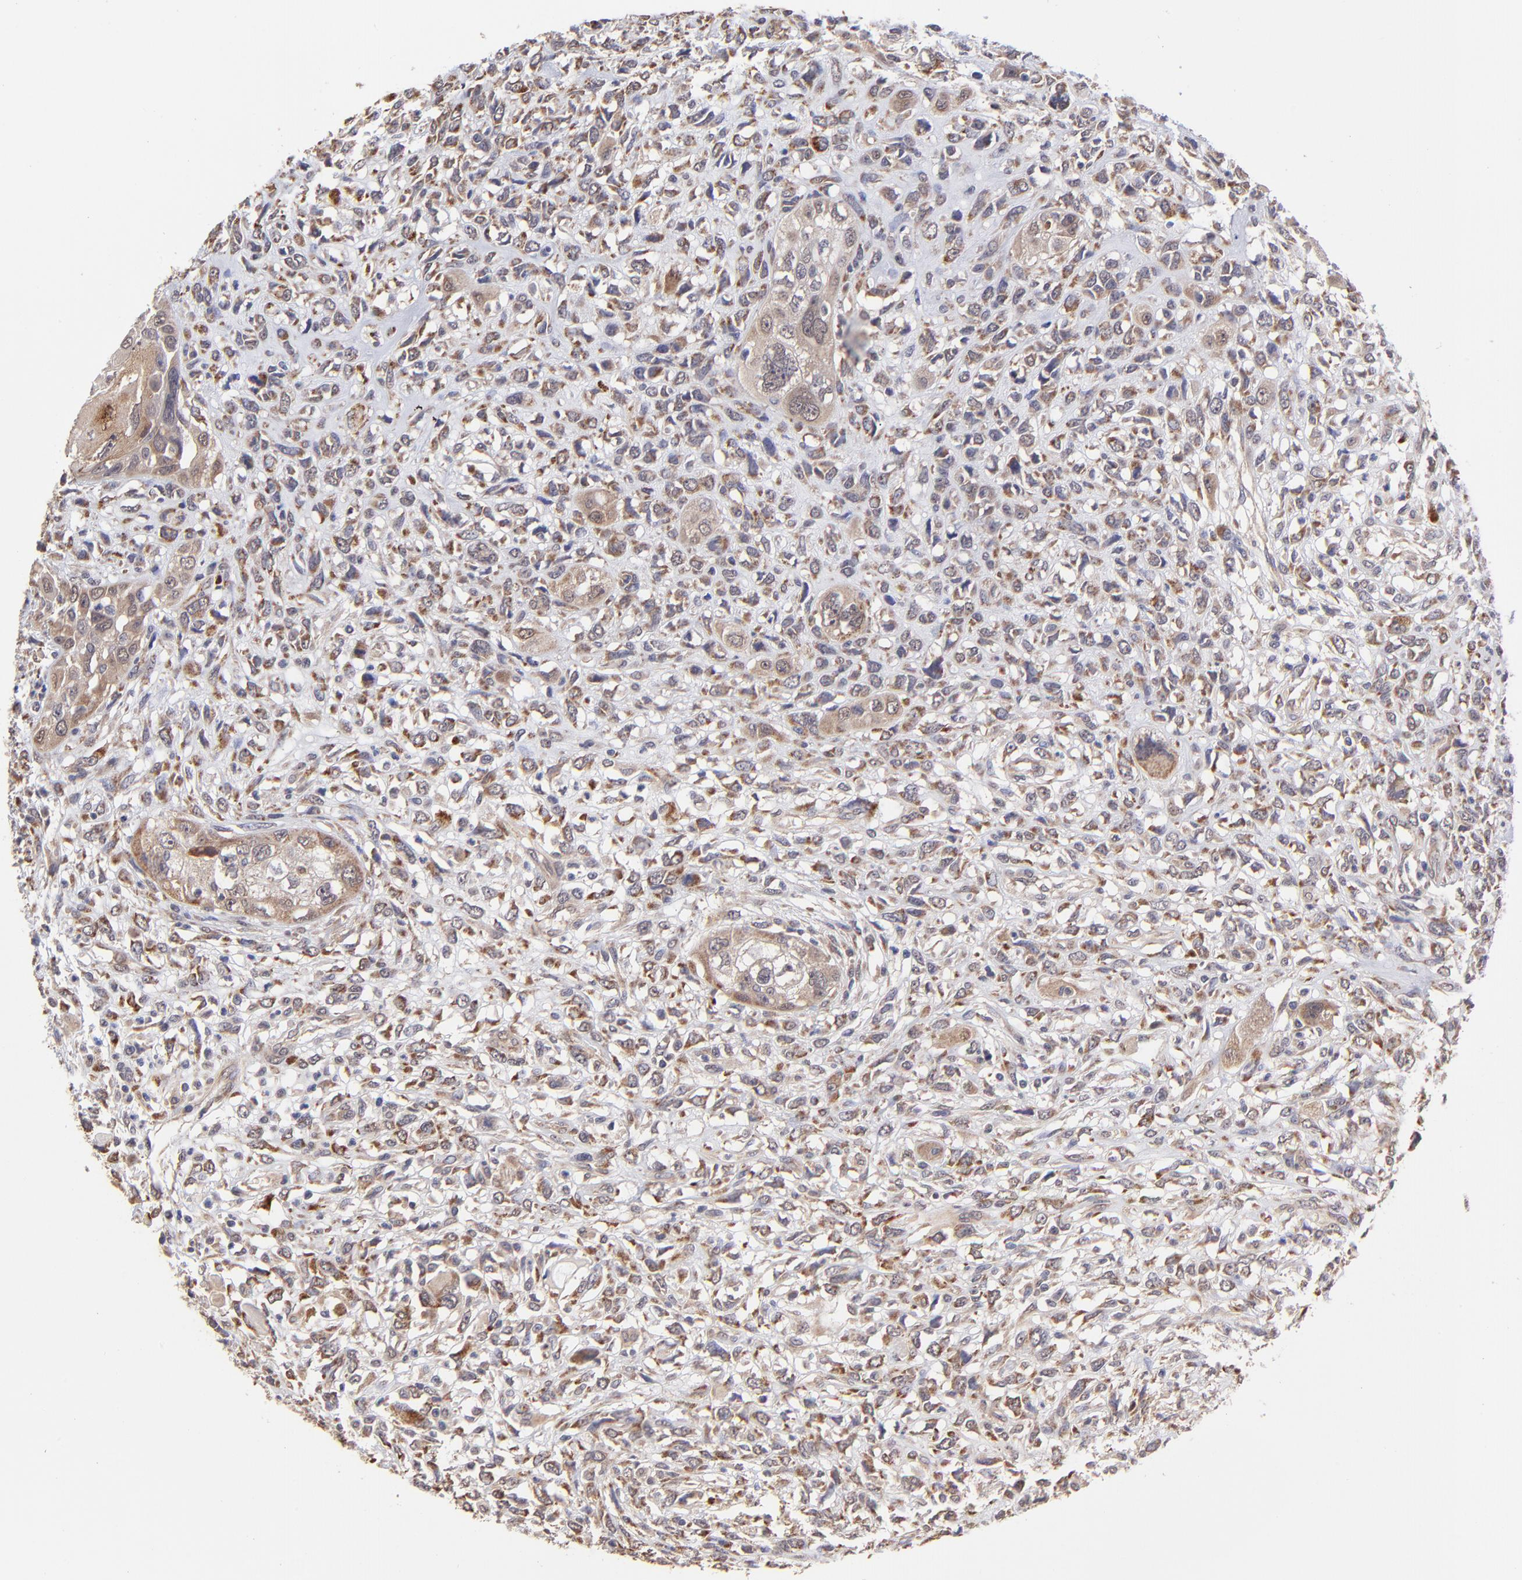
{"staining": {"intensity": "moderate", "quantity": ">75%", "location": "cytoplasmic/membranous"}, "tissue": "head and neck cancer", "cell_type": "Tumor cells", "image_type": "cancer", "snomed": [{"axis": "morphology", "description": "Neoplasm, malignant, NOS"}, {"axis": "topography", "description": "Salivary gland"}, {"axis": "topography", "description": "Head-Neck"}], "caption": "A brown stain labels moderate cytoplasmic/membranous expression of a protein in human head and neck cancer (neoplasm (malignant)) tumor cells.", "gene": "UBE2H", "patient": {"sex": "male", "age": 43}}